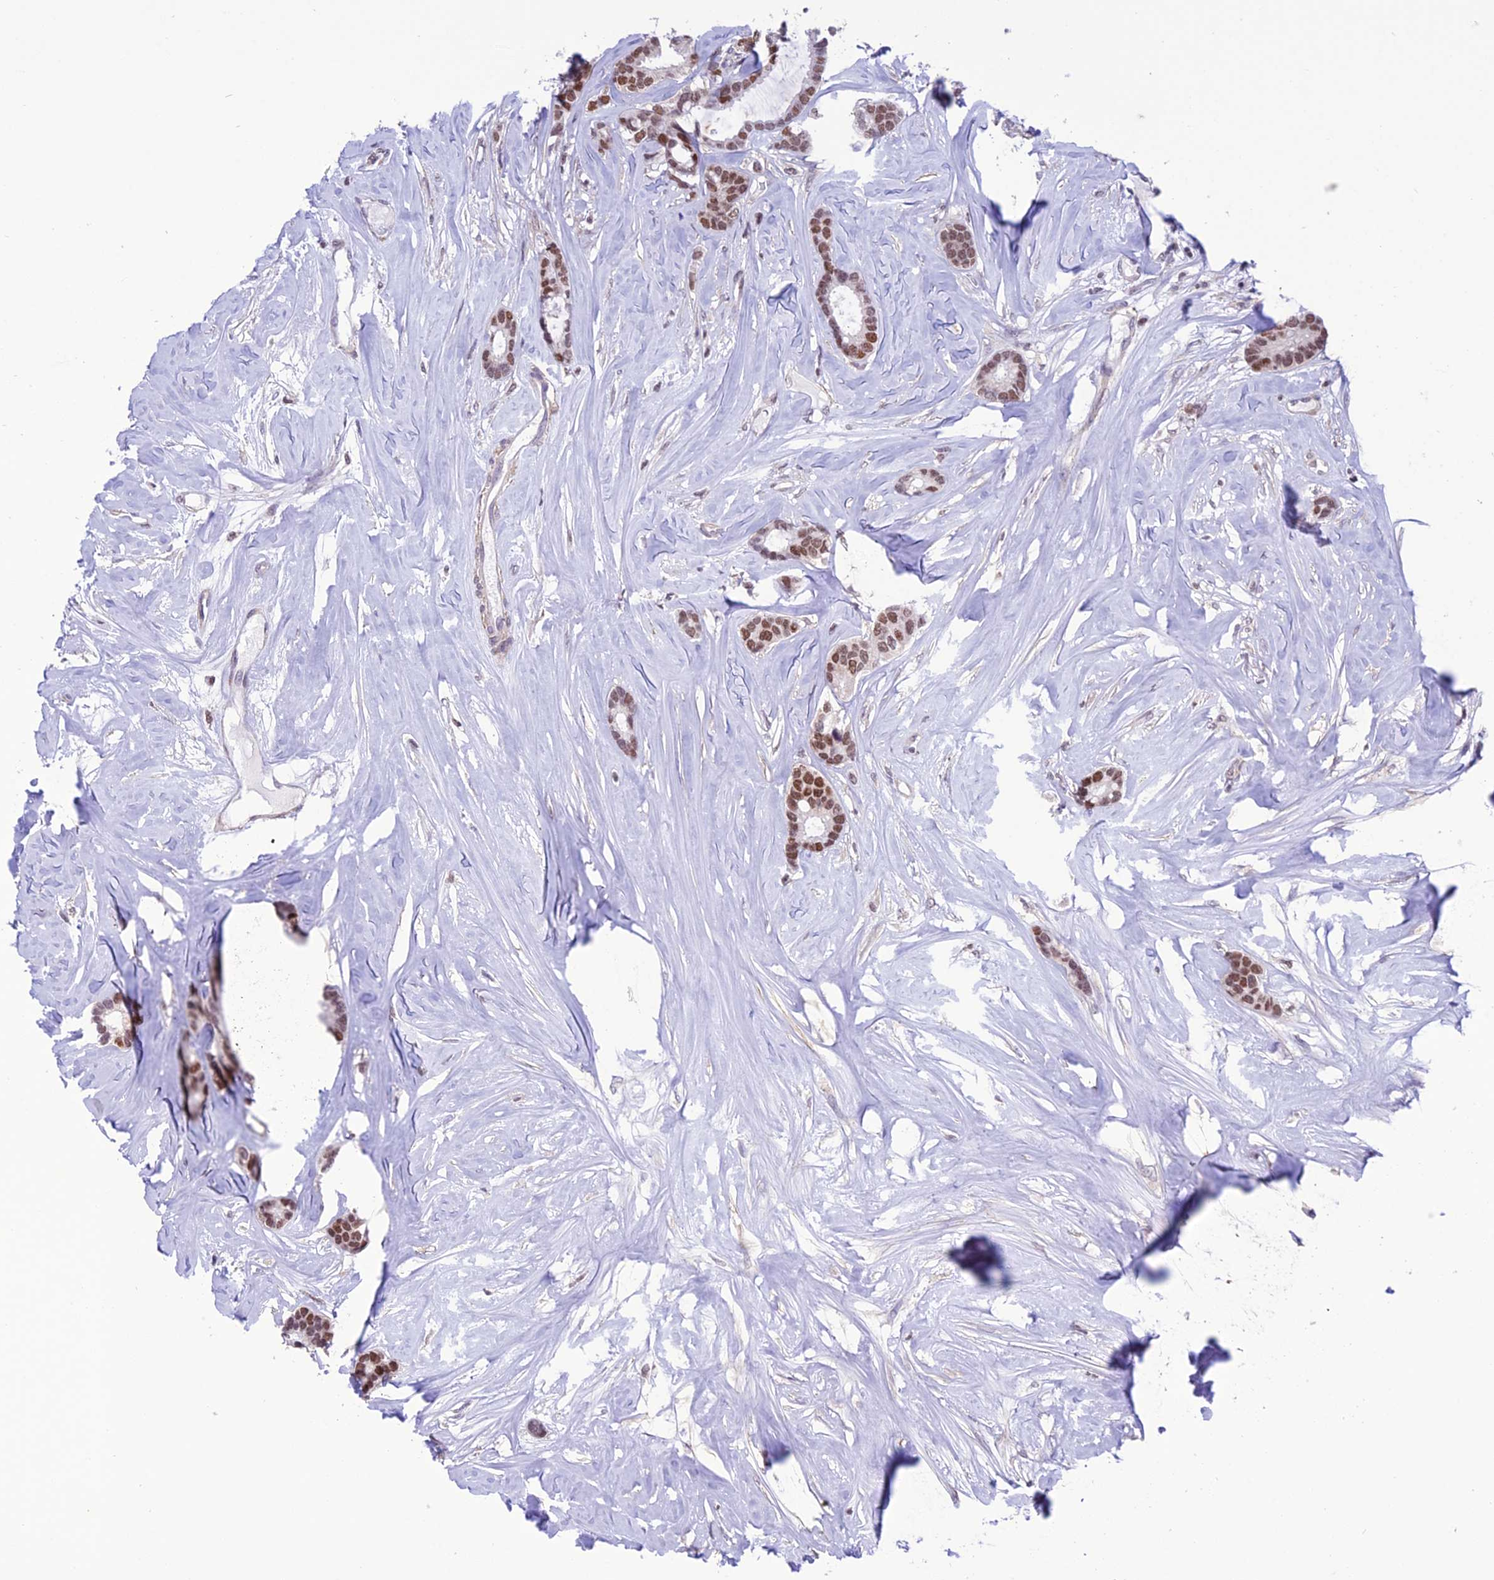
{"staining": {"intensity": "moderate", "quantity": ">75%", "location": "nuclear"}, "tissue": "breast cancer", "cell_type": "Tumor cells", "image_type": "cancer", "snomed": [{"axis": "morphology", "description": "Duct carcinoma"}, {"axis": "topography", "description": "Breast"}], "caption": "Moderate nuclear protein expression is present in approximately >75% of tumor cells in breast intraductal carcinoma. Immunohistochemistry stains the protein in brown and the nuclei are stained blue.", "gene": "MIS12", "patient": {"sex": "female", "age": 87}}